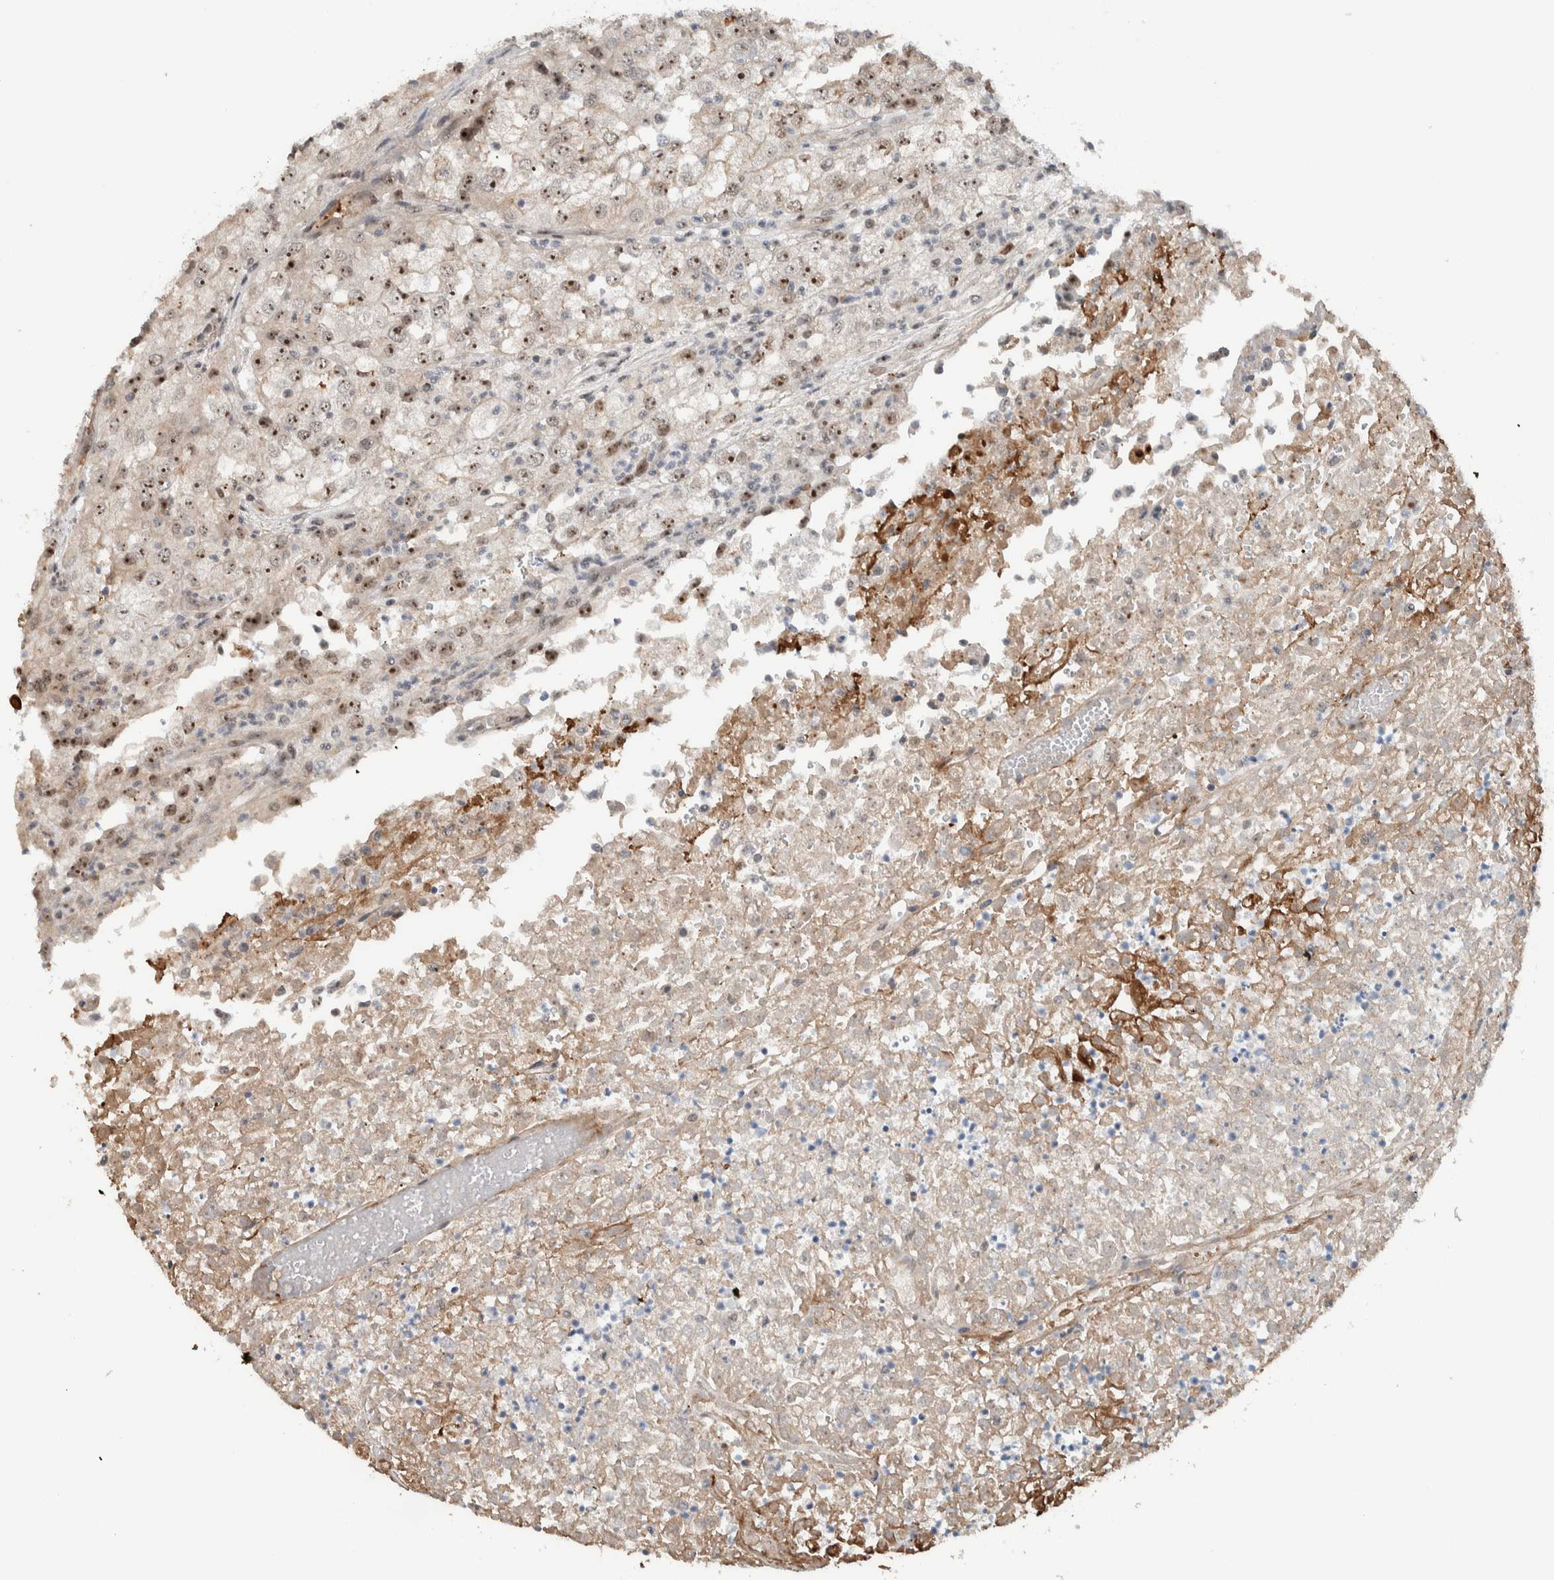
{"staining": {"intensity": "moderate", "quantity": ">75%", "location": "nuclear"}, "tissue": "renal cancer", "cell_type": "Tumor cells", "image_type": "cancer", "snomed": [{"axis": "morphology", "description": "Adenocarcinoma, NOS"}, {"axis": "topography", "description": "Kidney"}], "caption": "Approximately >75% of tumor cells in human renal adenocarcinoma exhibit moderate nuclear protein staining as visualized by brown immunohistochemical staining.", "gene": "ZFP91", "patient": {"sex": "female", "age": 54}}